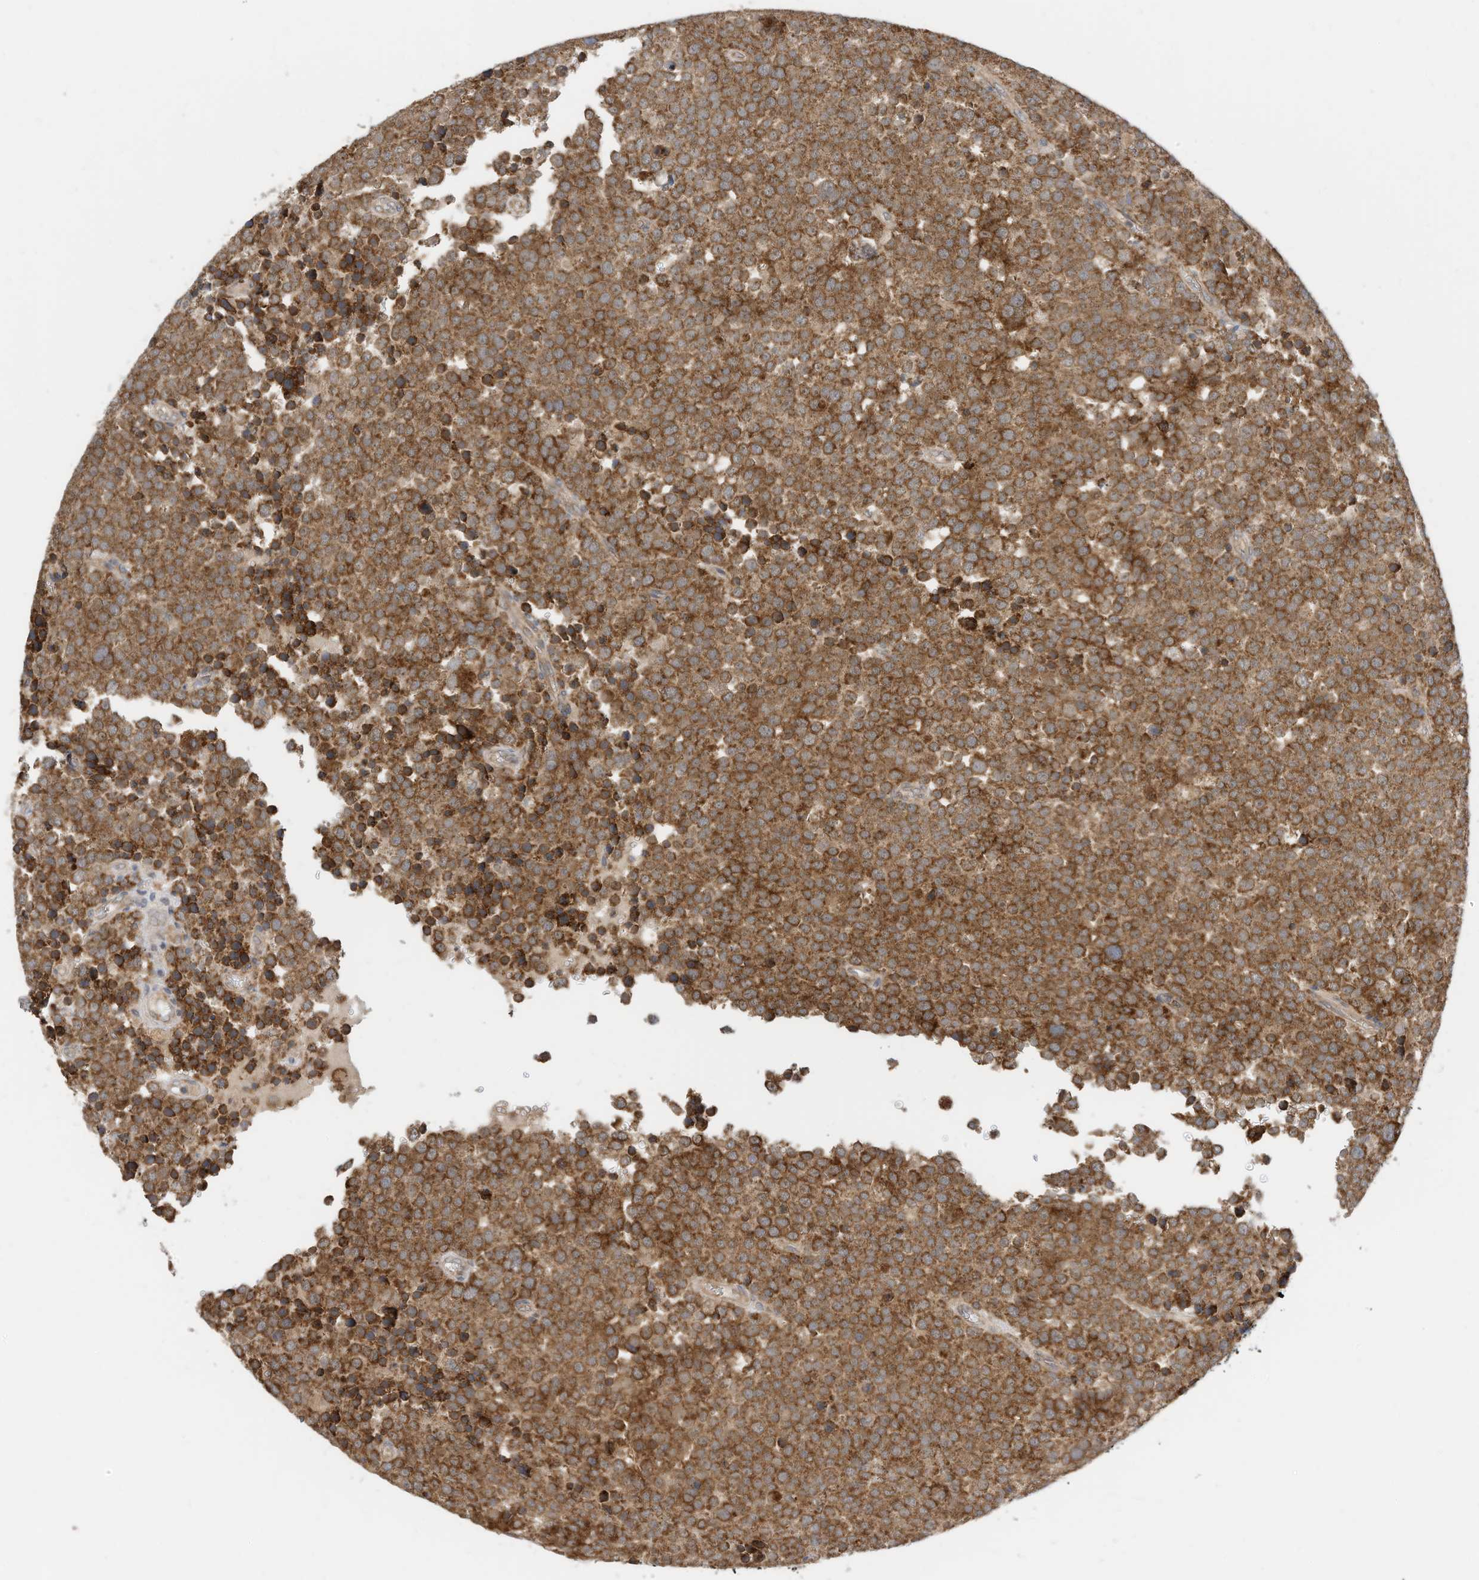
{"staining": {"intensity": "moderate", "quantity": ">75%", "location": "cytoplasmic/membranous"}, "tissue": "testis cancer", "cell_type": "Tumor cells", "image_type": "cancer", "snomed": [{"axis": "morphology", "description": "Seminoma, NOS"}, {"axis": "topography", "description": "Testis"}], "caption": "The micrograph shows staining of testis seminoma, revealing moderate cytoplasmic/membranous protein positivity (brown color) within tumor cells.", "gene": "METTL6", "patient": {"sex": "male", "age": 71}}